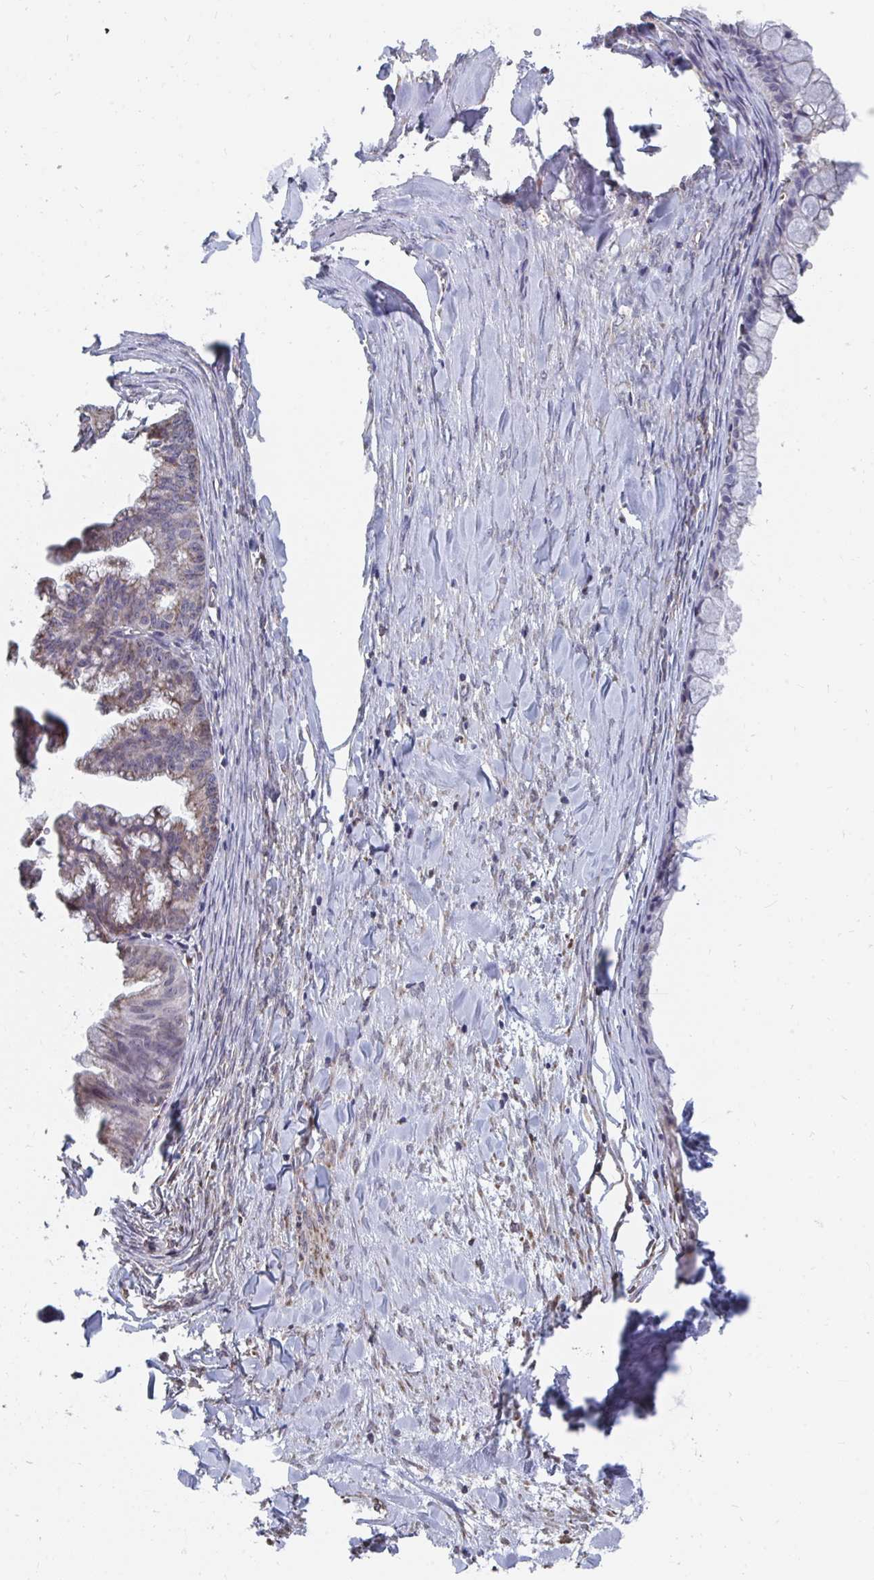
{"staining": {"intensity": "weak", "quantity": "<25%", "location": "cytoplasmic/membranous"}, "tissue": "ovarian cancer", "cell_type": "Tumor cells", "image_type": "cancer", "snomed": [{"axis": "morphology", "description": "Cystadenocarcinoma, mucinous, NOS"}, {"axis": "topography", "description": "Ovary"}], "caption": "Immunohistochemistry micrograph of human ovarian cancer (mucinous cystadenocarcinoma) stained for a protein (brown), which exhibits no expression in tumor cells.", "gene": "ELAVL1", "patient": {"sex": "female", "age": 35}}